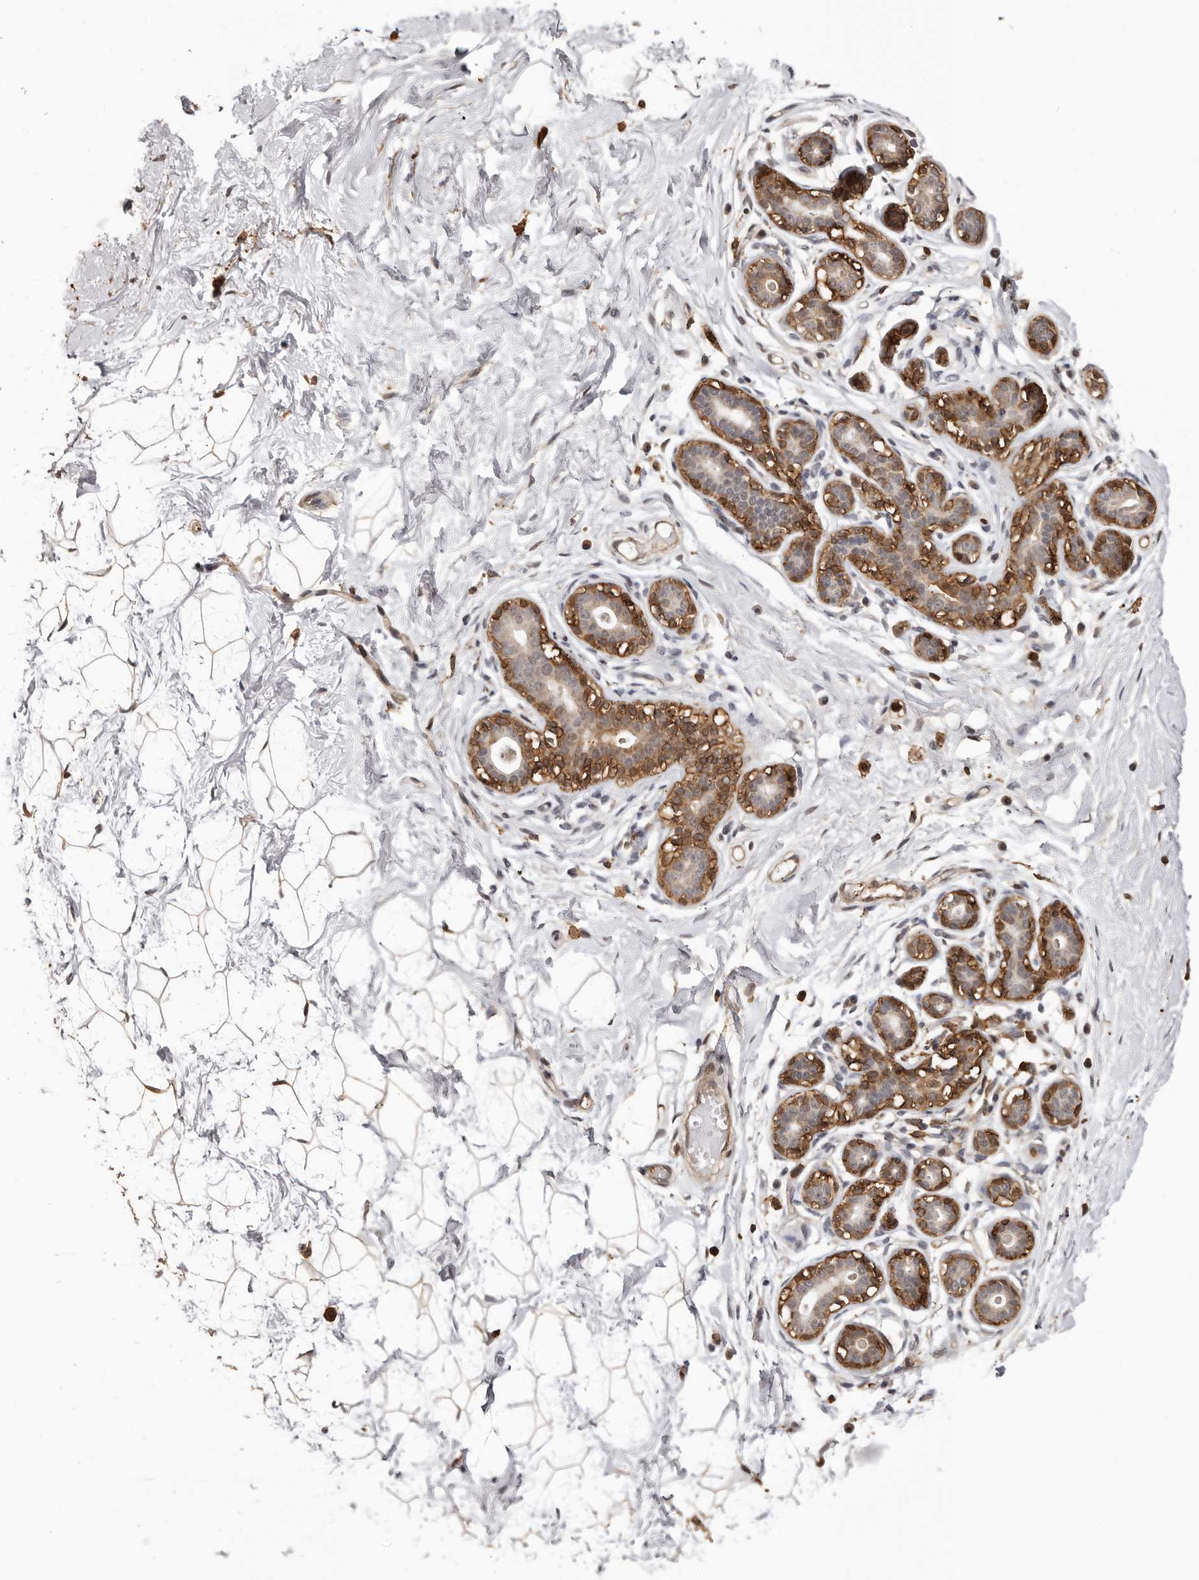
{"staining": {"intensity": "strong", "quantity": "25%-75%", "location": "cytoplasmic/membranous"}, "tissue": "breast", "cell_type": "Adipocytes", "image_type": "normal", "snomed": [{"axis": "morphology", "description": "Normal tissue, NOS"}, {"axis": "morphology", "description": "Adenoma, NOS"}, {"axis": "topography", "description": "Breast"}], "caption": "This photomicrograph demonstrates IHC staining of unremarkable breast, with high strong cytoplasmic/membranous staining in approximately 25%-75% of adipocytes.", "gene": "PRR12", "patient": {"sex": "female", "age": 23}}